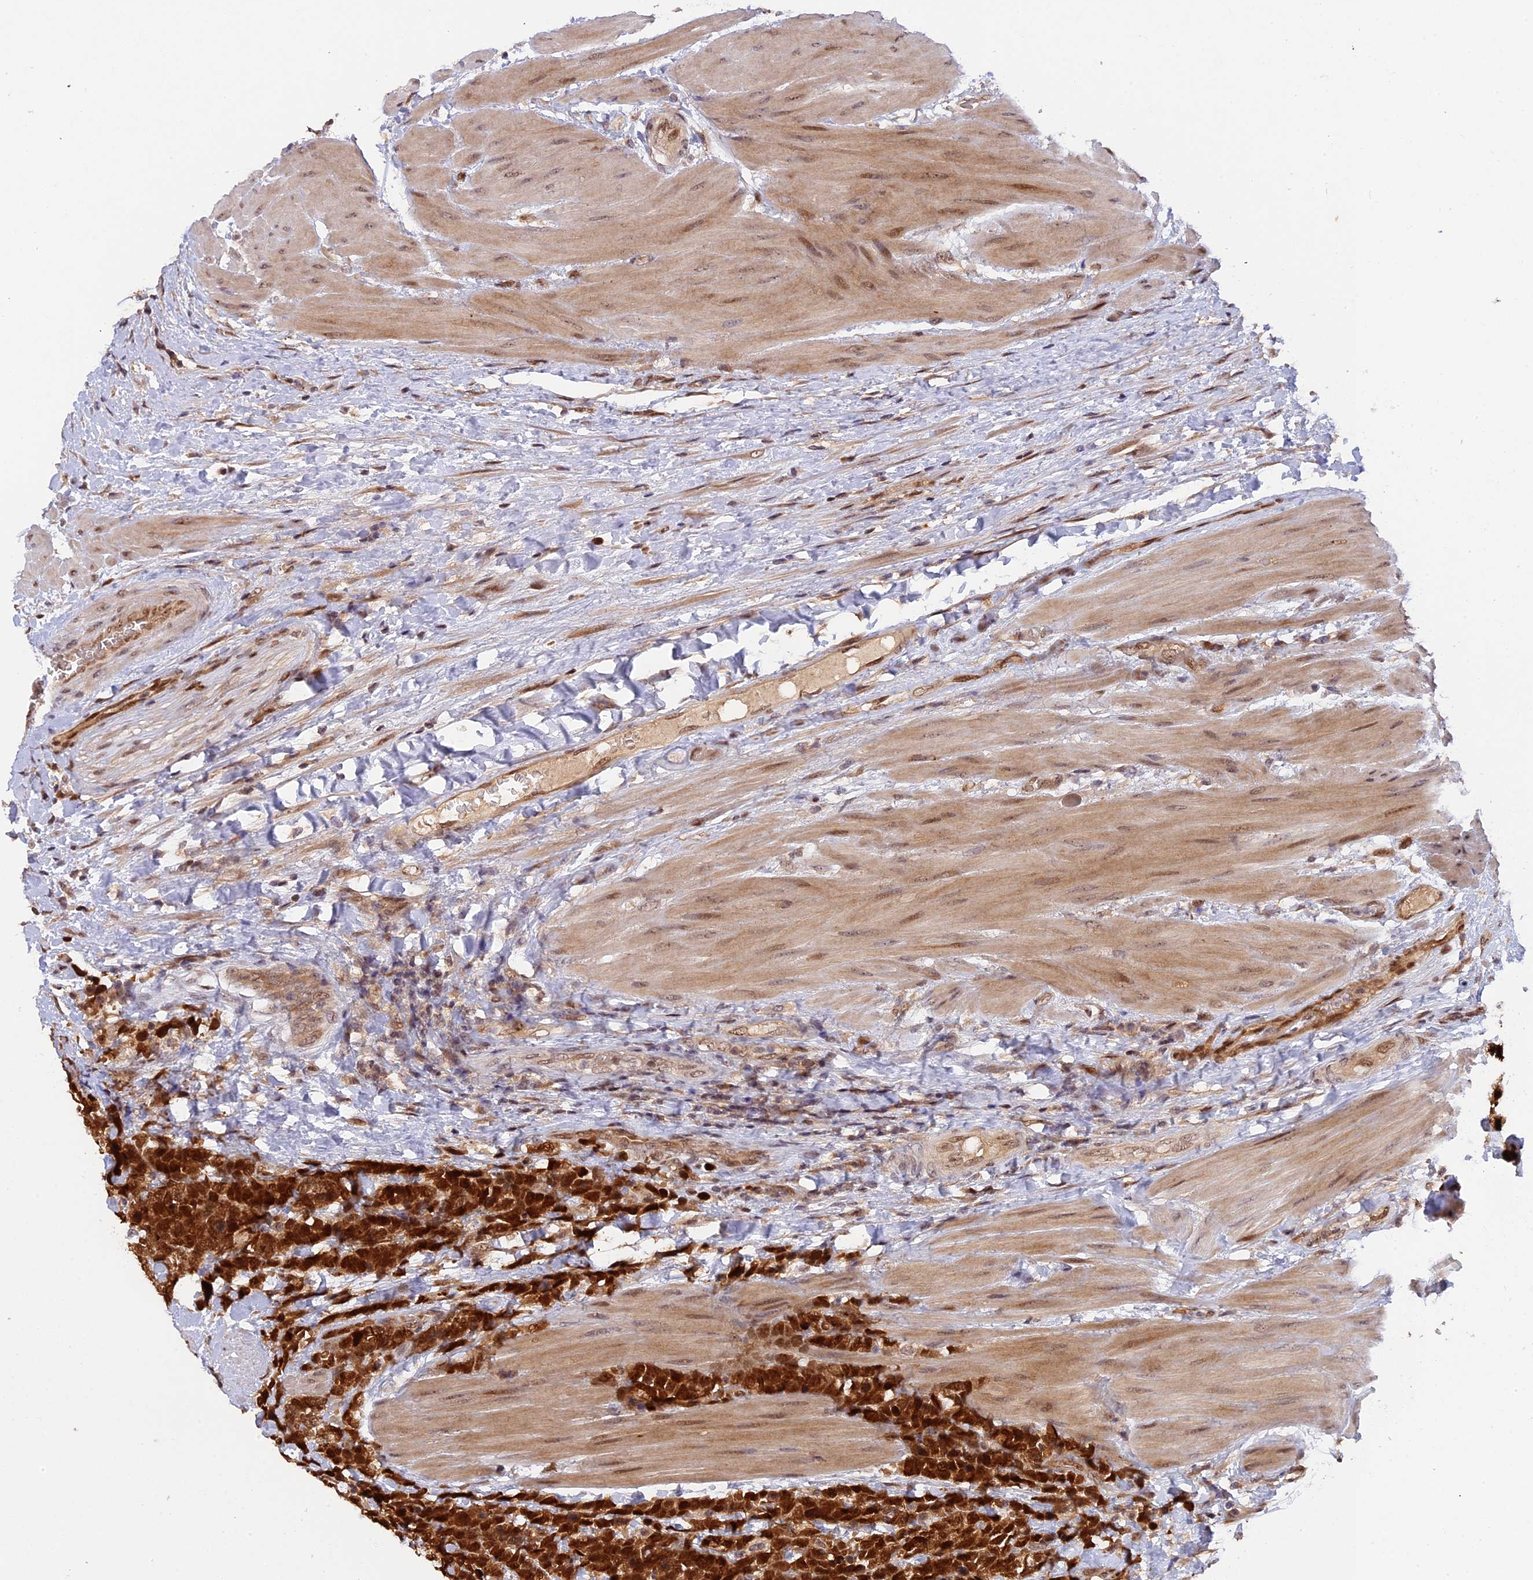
{"staining": {"intensity": "strong", "quantity": ">75%", "location": "cytoplasmic/membranous,nuclear"}, "tissue": "urothelial cancer", "cell_type": "Tumor cells", "image_type": "cancer", "snomed": [{"axis": "morphology", "description": "Urothelial carcinoma, High grade"}, {"axis": "topography", "description": "Urinary bladder"}], "caption": "Human urothelial carcinoma (high-grade) stained with a protein marker displays strong staining in tumor cells.", "gene": "ZNF428", "patient": {"sex": "female", "age": 82}}